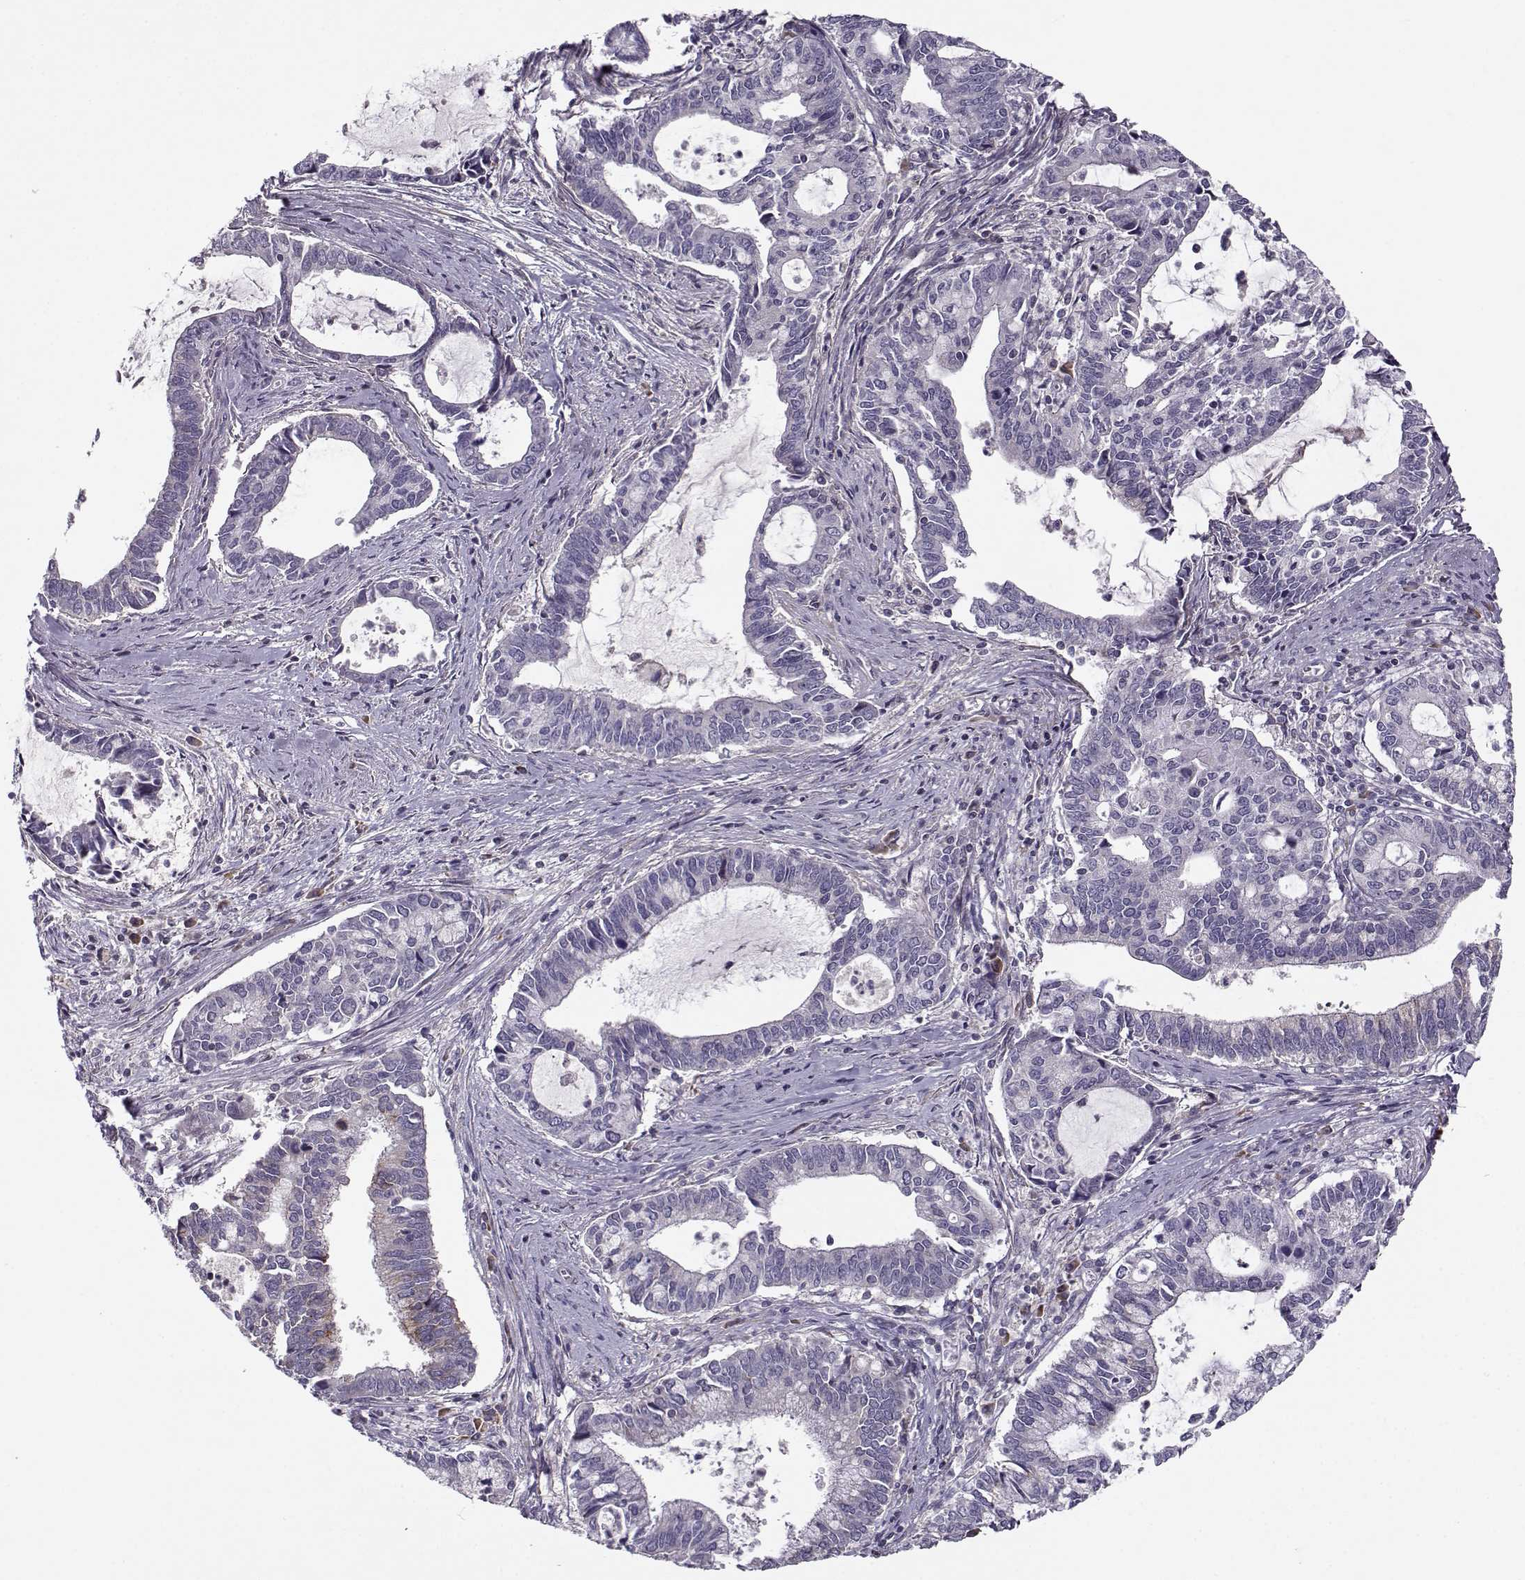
{"staining": {"intensity": "negative", "quantity": "none", "location": "none"}, "tissue": "cervical cancer", "cell_type": "Tumor cells", "image_type": "cancer", "snomed": [{"axis": "morphology", "description": "Adenocarcinoma, NOS"}, {"axis": "topography", "description": "Cervix"}], "caption": "High magnification brightfield microscopy of adenocarcinoma (cervical) stained with DAB (brown) and counterstained with hematoxylin (blue): tumor cells show no significant positivity.", "gene": "ENTPD8", "patient": {"sex": "female", "age": 42}}